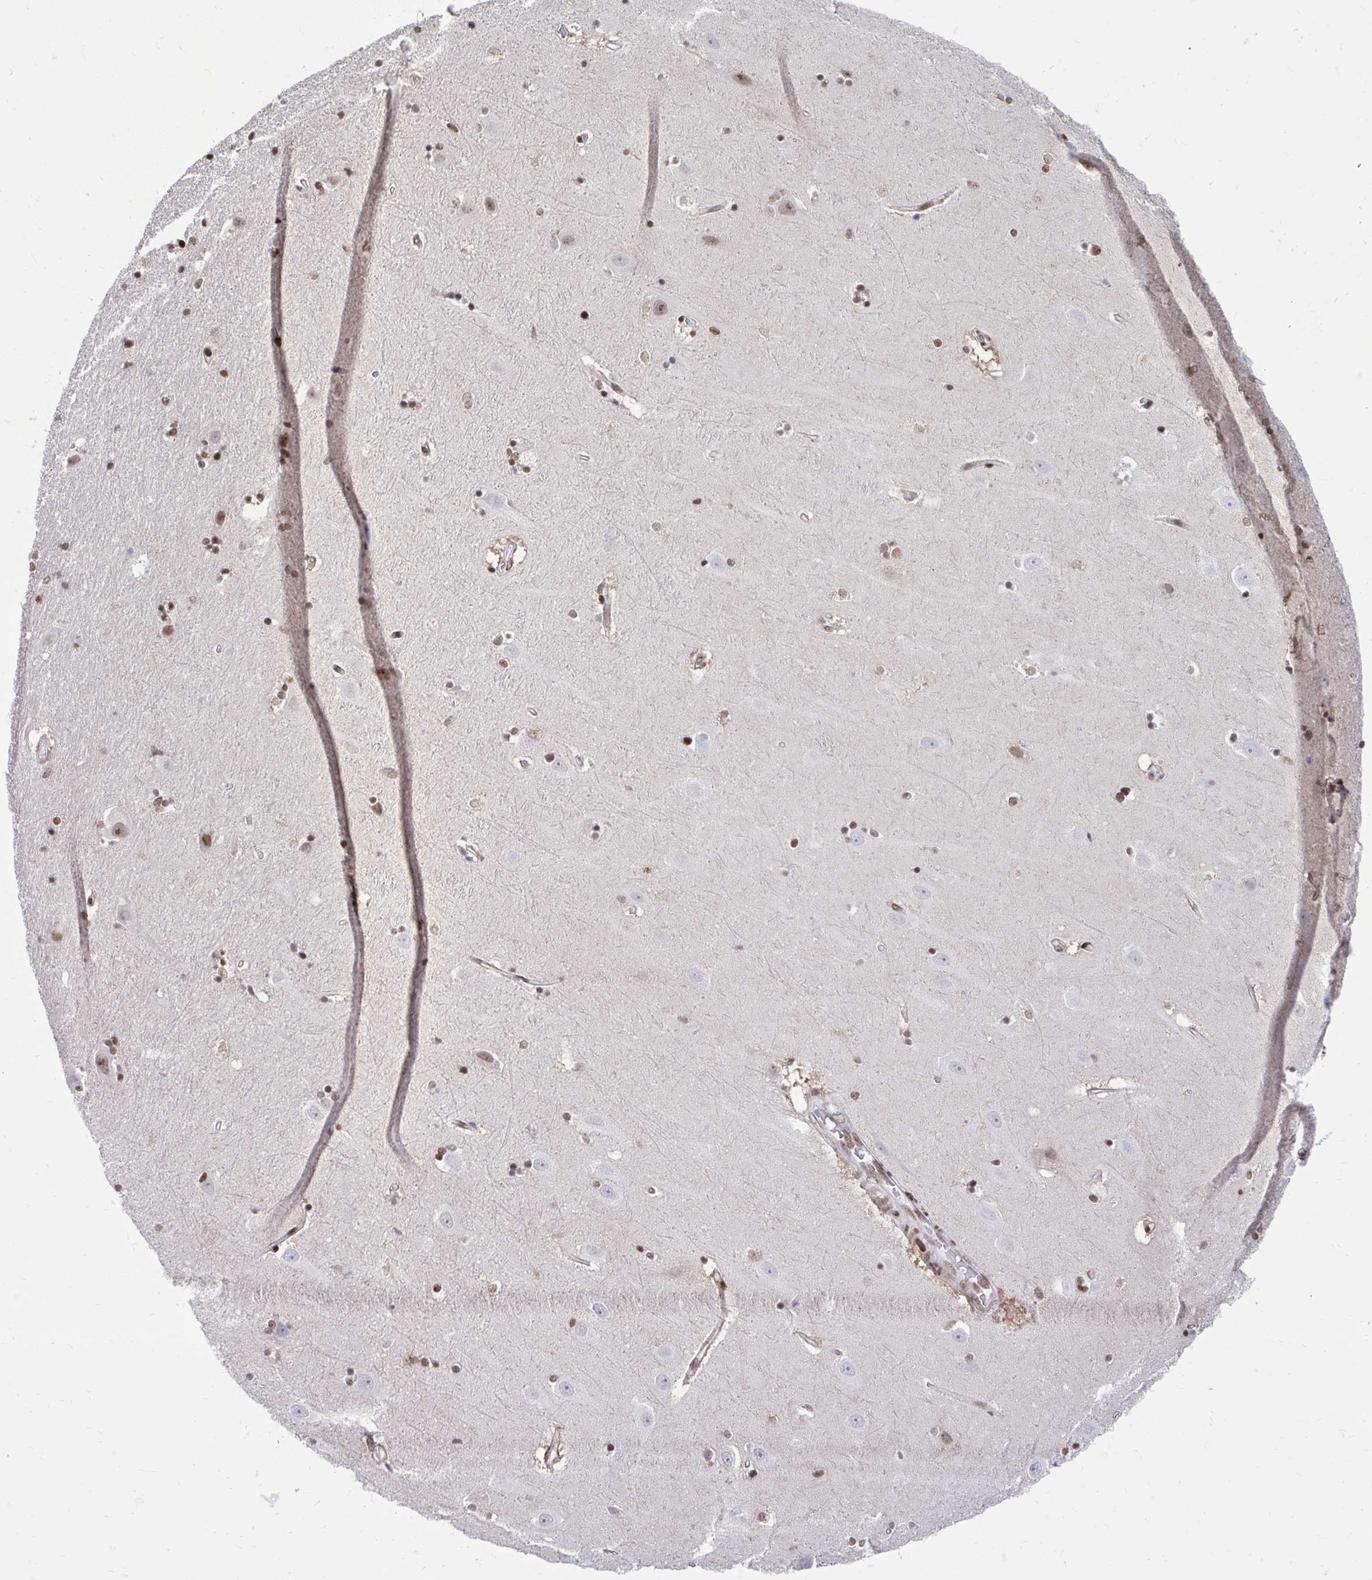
{"staining": {"intensity": "strong", "quantity": ">75%", "location": "nuclear"}, "tissue": "hippocampus", "cell_type": "Glial cells", "image_type": "normal", "snomed": [{"axis": "morphology", "description": "Normal tissue, NOS"}, {"axis": "topography", "description": "Hippocampus"}], "caption": "This histopathology image reveals IHC staining of unremarkable hippocampus, with high strong nuclear staining in about >75% of glial cells.", "gene": "CDYL", "patient": {"sex": "male", "age": 63}}